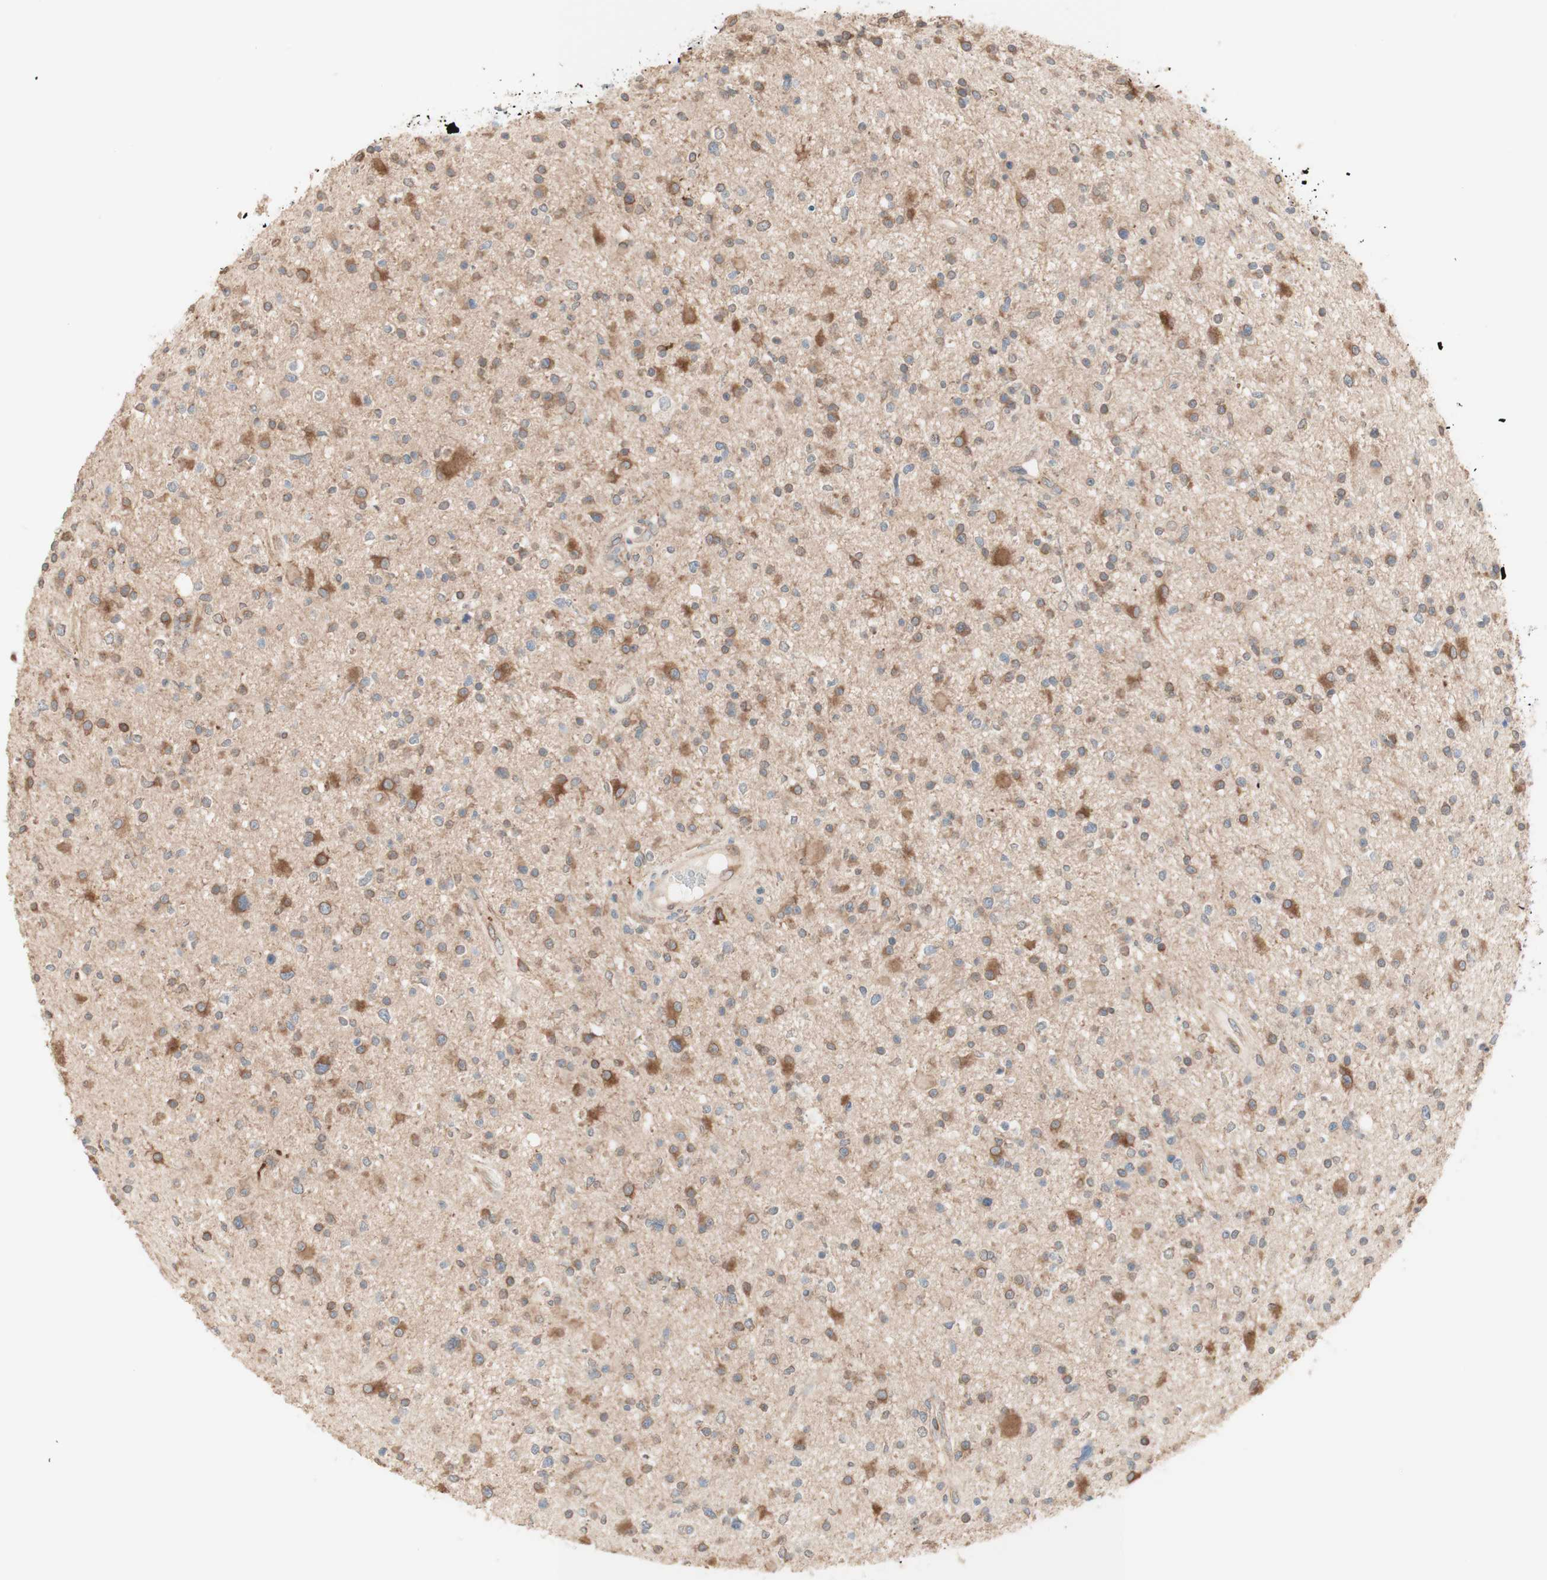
{"staining": {"intensity": "moderate", "quantity": "25%-75%", "location": "cytoplasmic/membranous"}, "tissue": "glioma", "cell_type": "Tumor cells", "image_type": "cancer", "snomed": [{"axis": "morphology", "description": "Glioma, malignant, High grade"}, {"axis": "topography", "description": "Brain"}], "caption": "Tumor cells reveal medium levels of moderate cytoplasmic/membranous positivity in about 25%-75% of cells in glioma.", "gene": "COMT", "patient": {"sex": "male", "age": 33}}